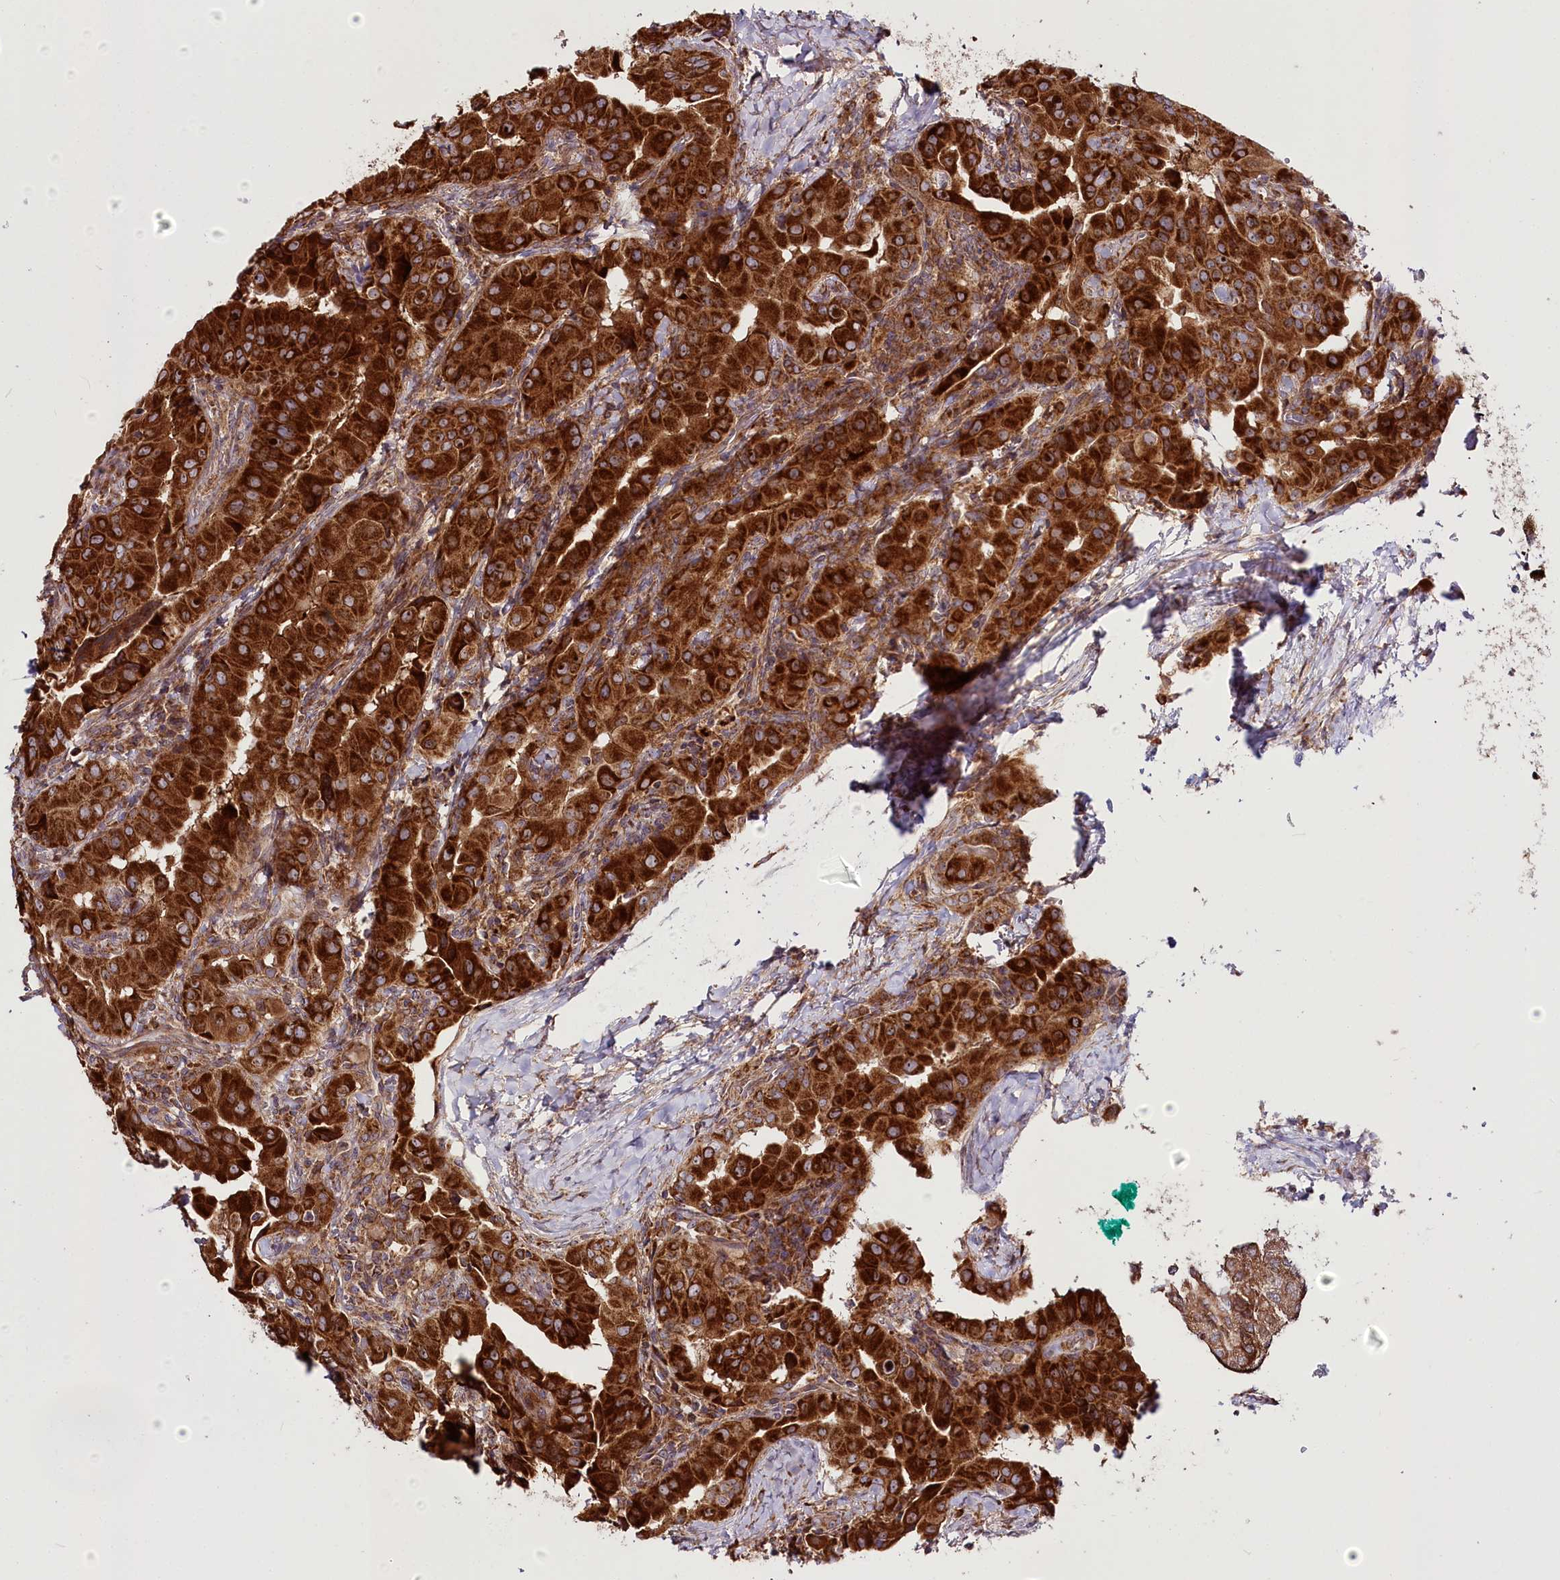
{"staining": {"intensity": "strong", "quantity": ">75%", "location": "cytoplasmic/membranous"}, "tissue": "thyroid cancer", "cell_type": "Tumor cells", "image_type": "cancer", "snomed": [{"axis": "morphology", "description": "Papillary adenocarcinoma, NOS"}, {"axis": "topography", "description": "Thyroid gland"}], "caption": "This is a histology image of immunohistochemistry (IHC) staining of thyroid cancer, which shows strong expression in the cytoplasmic/membranous of tumor cells.", "gene": "RAB7A", "patient": {"sex": "male", "age": 33}}